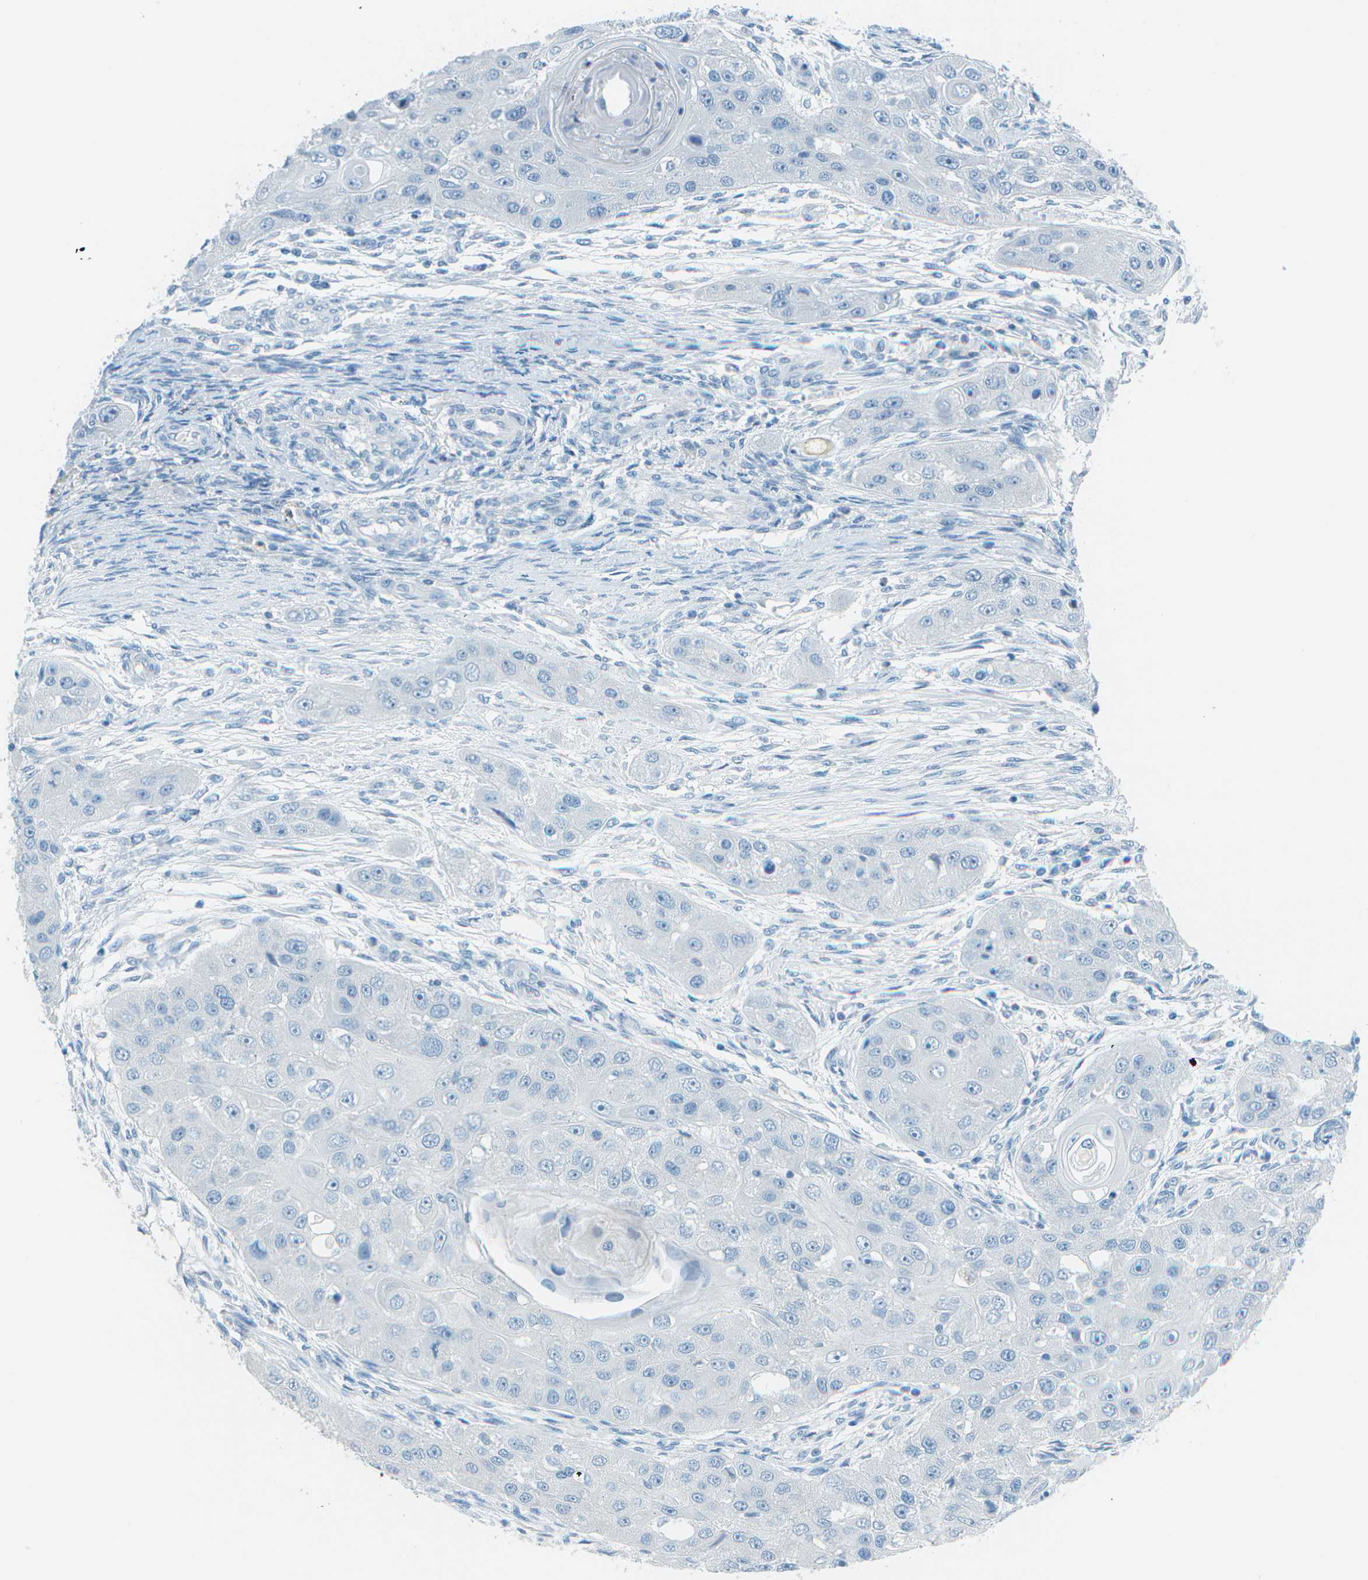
{"staining": {"intensity": "negative", "quantity": "none", "location": "none"}, "tissue": "head and neck cancer", "cell_type": "Tumor cells", "image_type": "cancer", "snomed": [{"axis": "morphology", "description": "Normal tissue, NOS"}, {"axis": "morphology", "description": "Squamous cell carcinoma, NOS"}, {"axis": "topography", "description": "Skeletal muscle"}, {"axis": "topography", "description": "Head-Neck"}], "caption": "An image of head and neck cancer stained for a protein displays no brown staining in tumor cells.", "gene": "FGF1", "patient": {"sex": "male", "age": 51}}